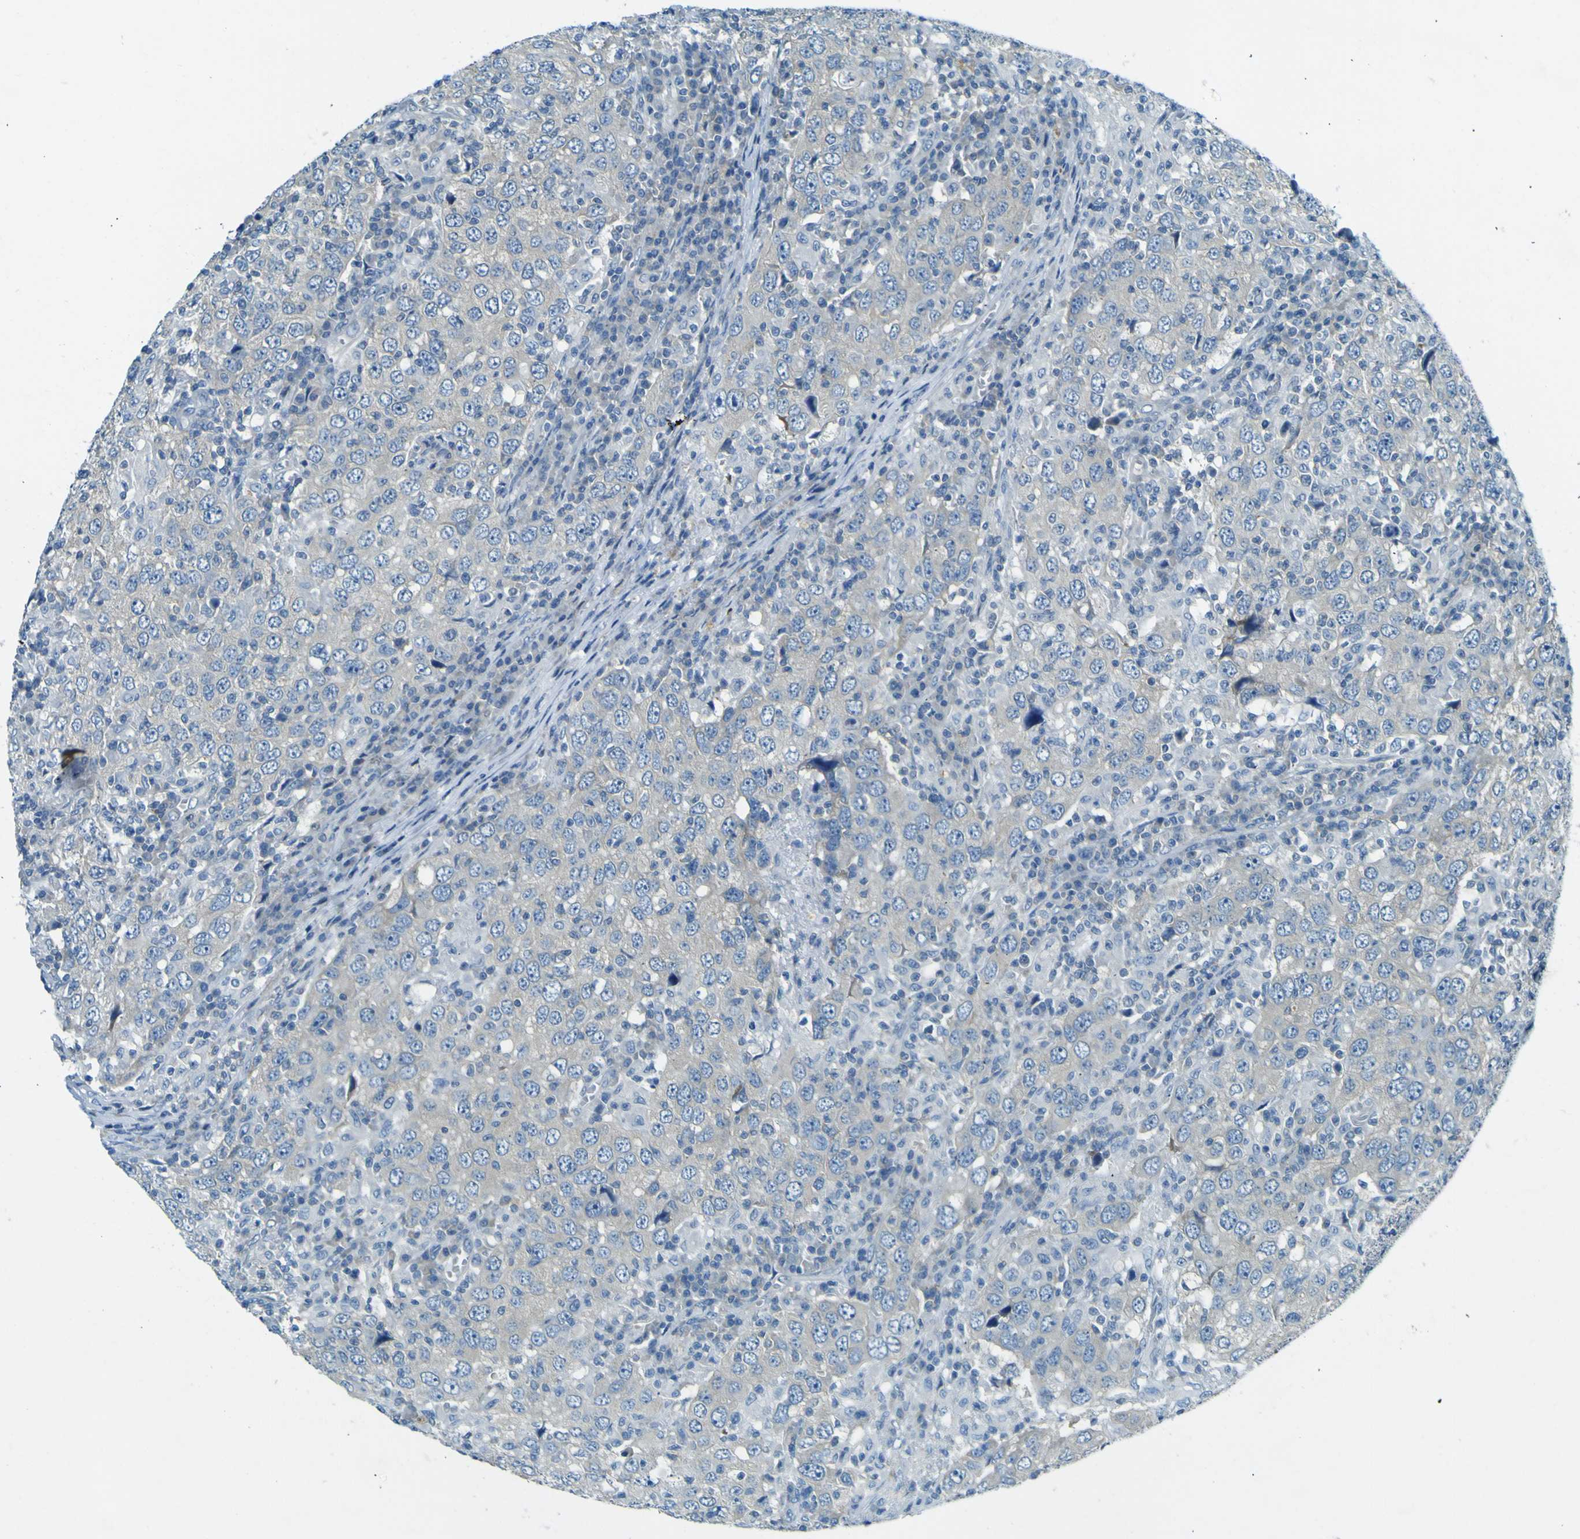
{"staining": {"intensity": "negative", "quantity": "none", "location": "none"}, "tissue": "head and neck cancer", "cell_type": "Tumor cells", "image_type": "cancer", "snomed": [{"axis": "morphology", "description": "Adenocarcinoma, NOS"}, {"axis": "topography", "description": "Salivary gland"}, {"axis": "topography", "description": "Head-Neck"}], "caption": "IHC of human adenocarcinoma (head and neck) reveals no staining in tumor cells.", "gene": "SORCS1", "patient": {"sex": "female", "age": 65}}